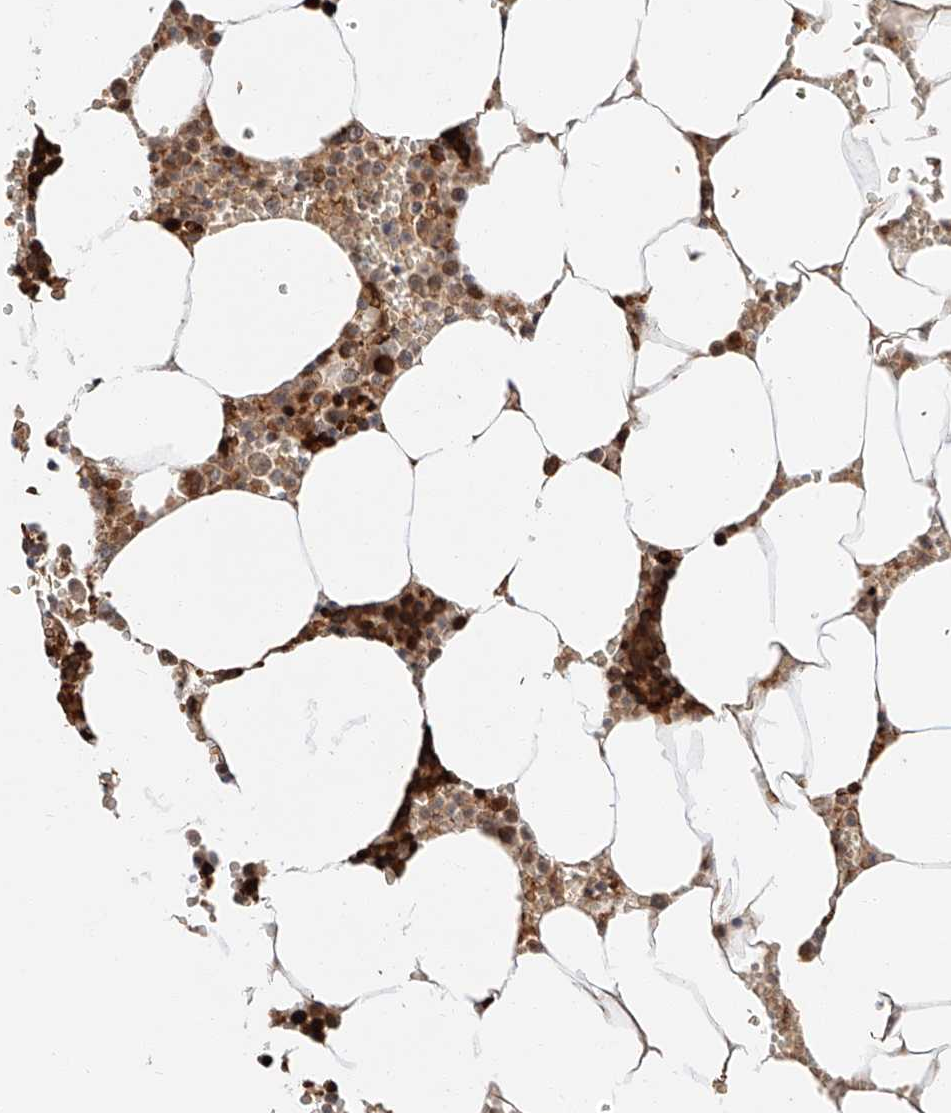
{"staining": {"intensity": "strong", "quantity": ">75%", "location": "cytoplasmic/membranous,nuclear"}, "tissue": "bone marrow", "cell_type": "Hematopoietic cells", "image_type": "normal", "snomed": [{"axis": "morphology", "description": "Normal tissue, NOS"}, {"axis": "topography", "description": "Bone marrow"}], "caption": "Bone marrow was stained to show a protein in brown. There is high levels of strong cytoplasmic/membranous,nuclear staining in about >75% of hematopoietic cells. (DAB IHC, brown staining for protein, blue staining for nuclei).", "gene": "THTPA", "patient": {"sex": "male", "age": 70}}